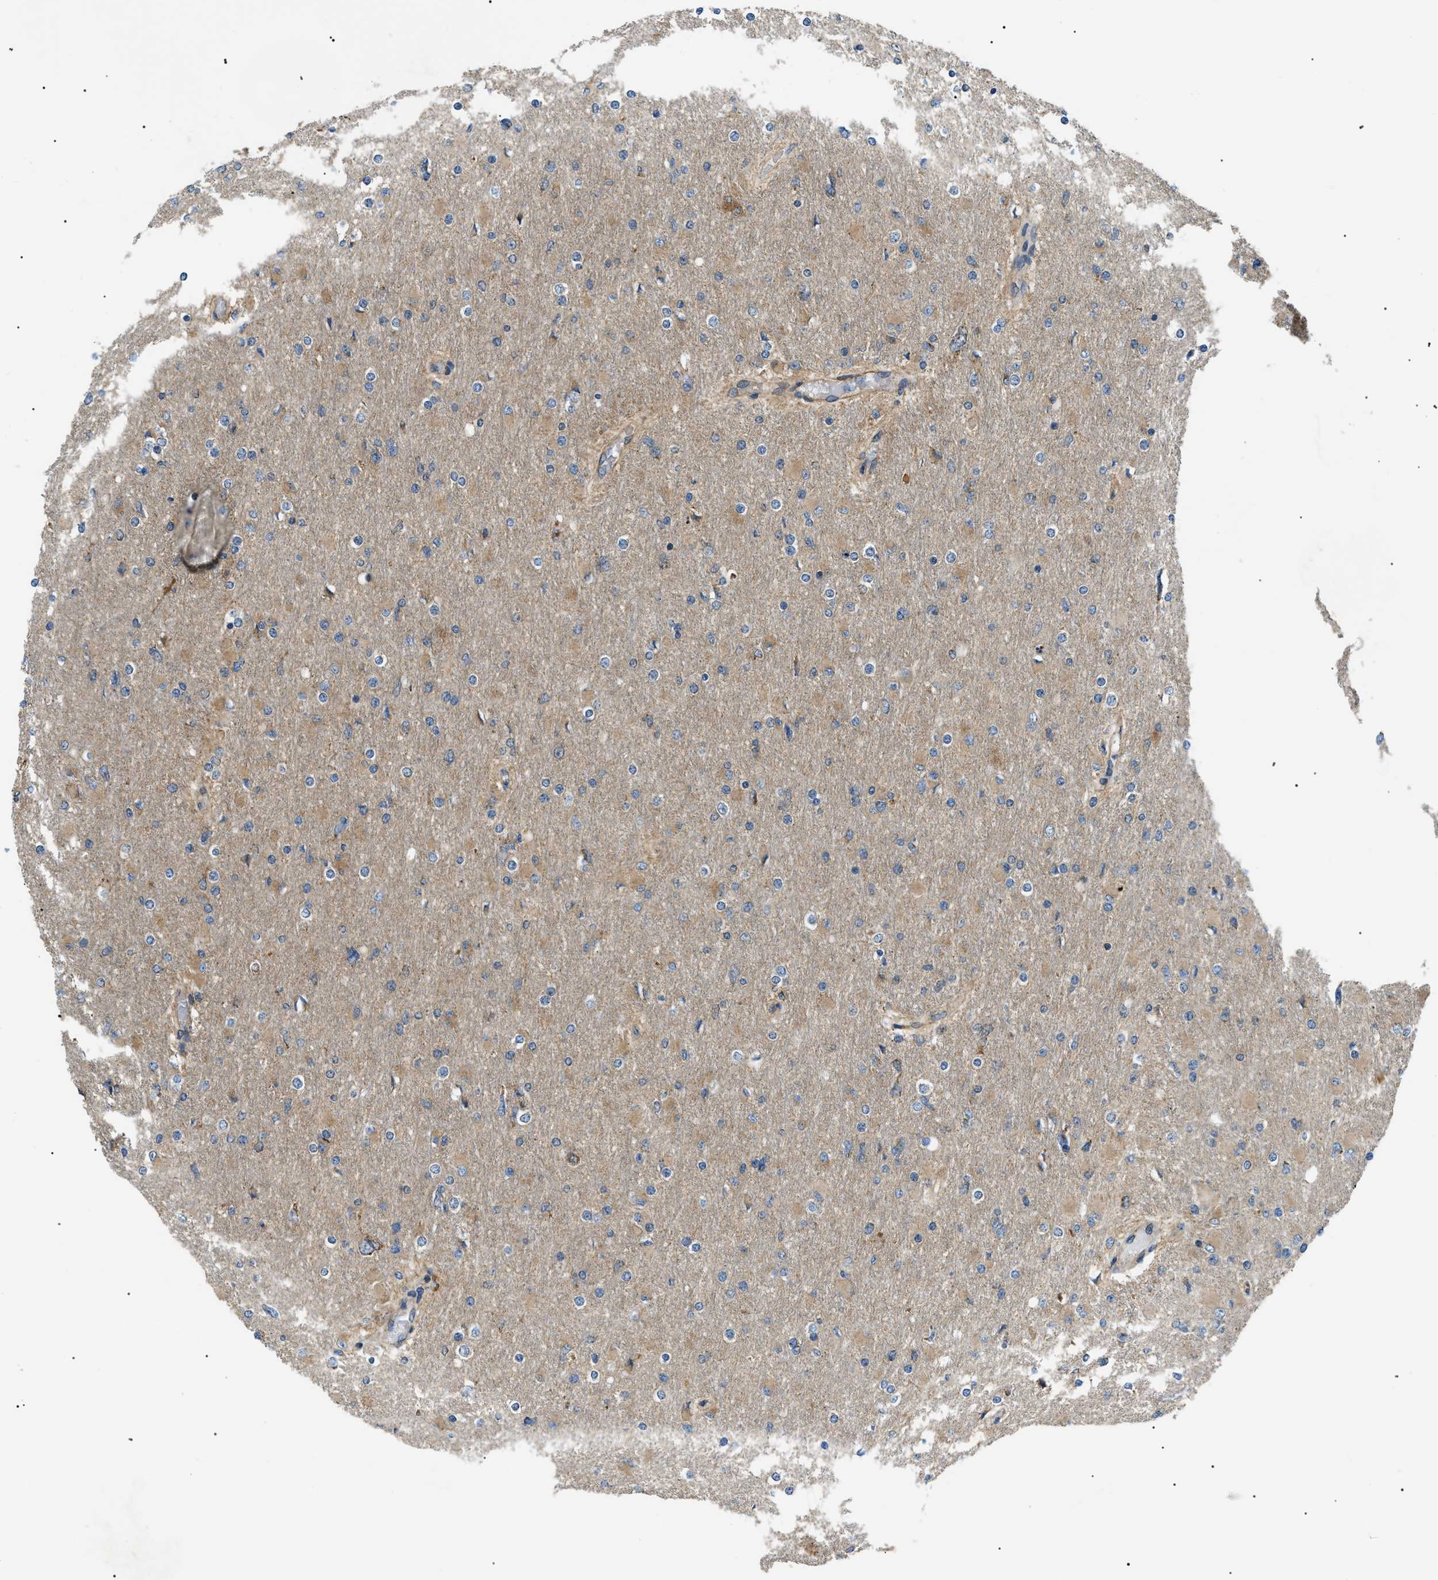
{"staining": {"intensity": "negative", "quantity": "none", "location": "none"}, "tissue": "glioma", "cell_type": "Tumor cells", "image_type": "cancer", "snomed": [{"axis": "morphology", "description": "Glioma, malignant, High grade"}, {"axis": "topography", "description": "Cerebral cortex"}], "caption": "IHC histopathology image of human glioma stained for a protein (brown), which displays no staining in tumor cells. Brightfield microscopy of IHC stained with DAB (3,3'-diaminobenzidine) (brown) and hematoxylin (blue), captured at high magnification.", "gene": "SRPK1", "patient": {"sex": "female", "age": 36}}